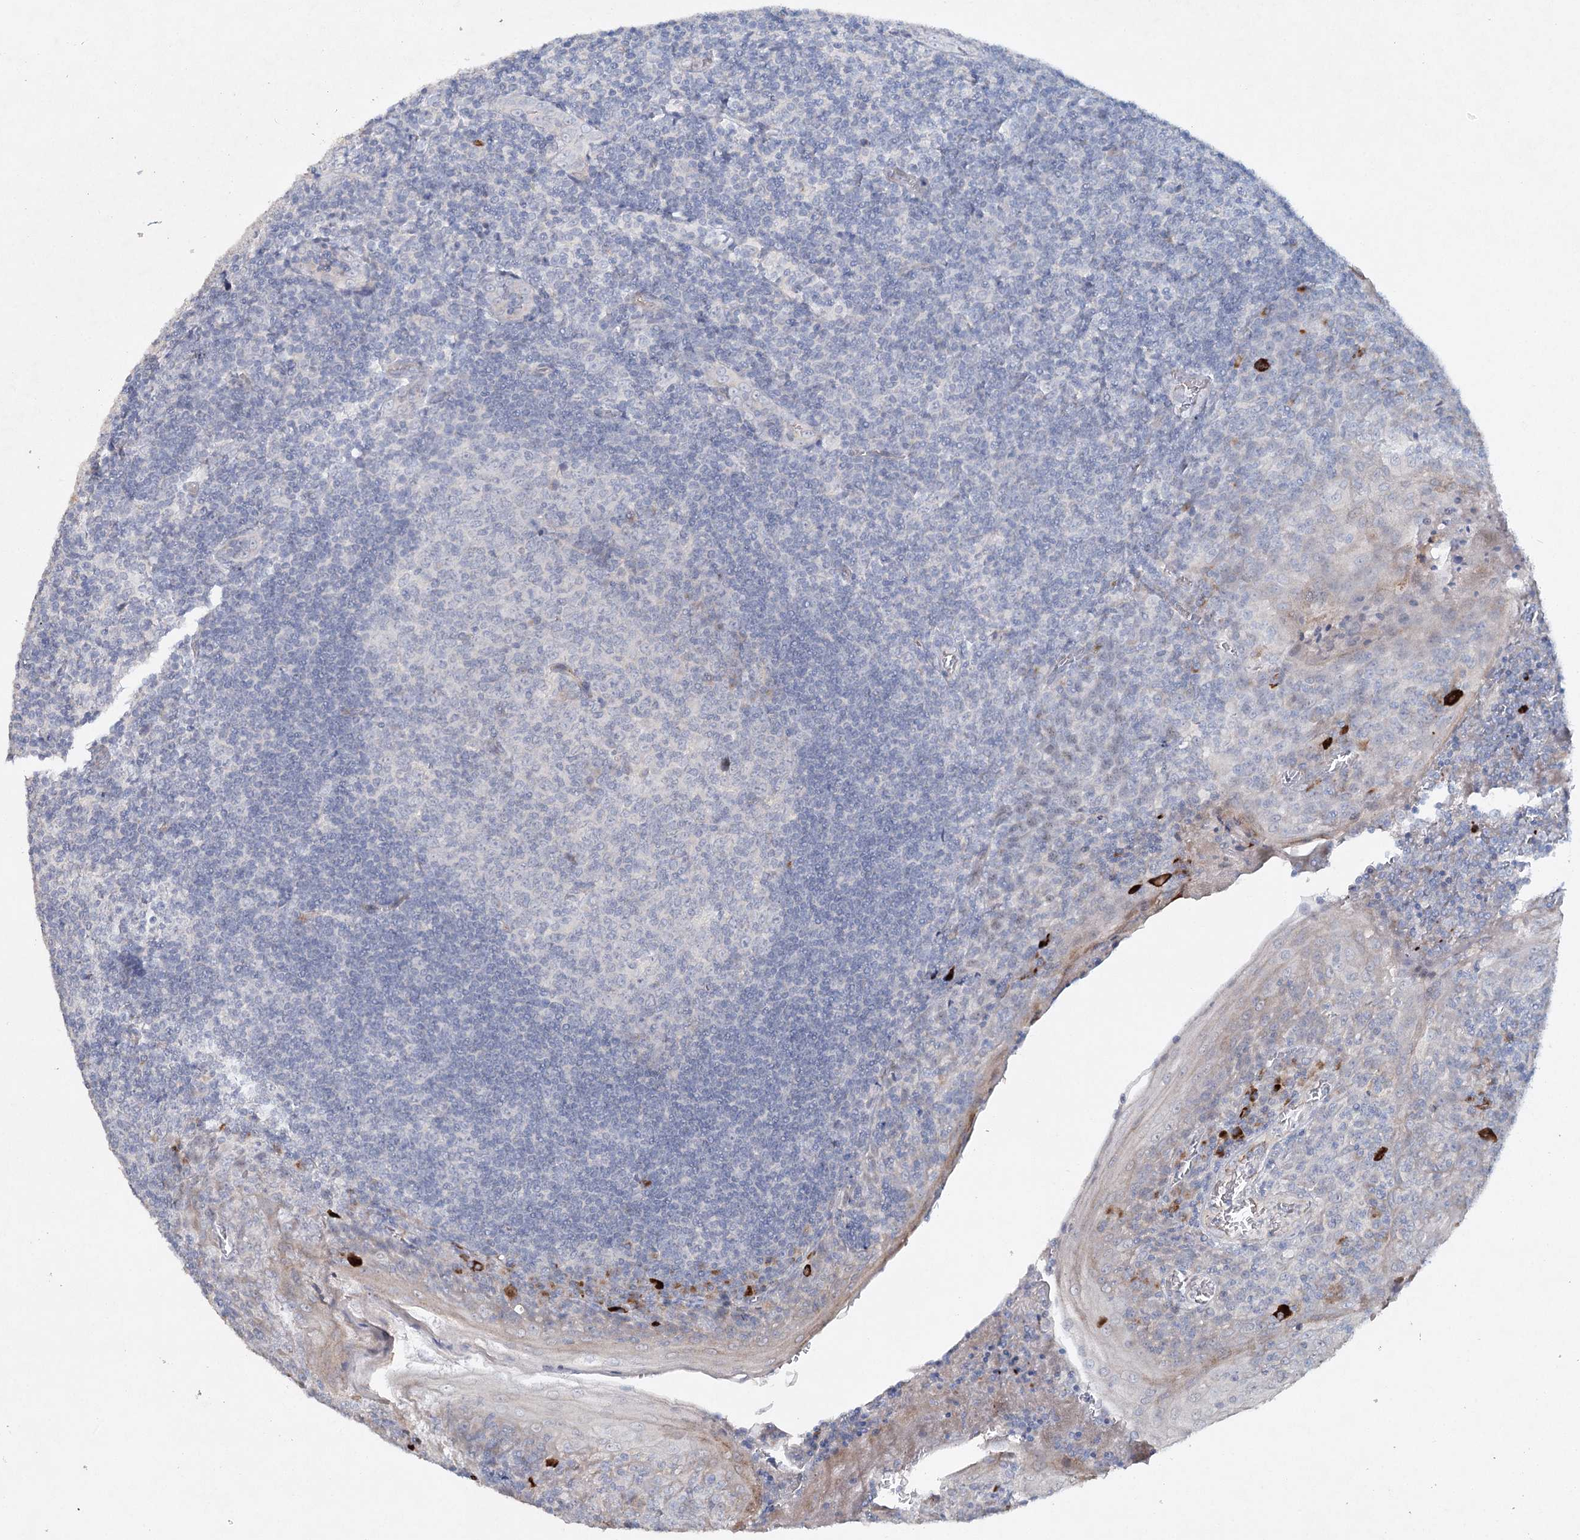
{"staining": {"intensity": "negative", "quantity": "none", "location": "none"}, "tissue": "tonsil", "cell_type": "Germinal center cells", "image_type": "normal", "snomed": [{"axis": "morphology", "description": "Normal tissue, NOS"}, {"axis": "topography", "description": "Tonsil"}], "caption": "IHC histopathology image of normal tonsil: human tonsil stained with DAB displays no significant protein staining in germinal center cells.", "gene": "RFX6", "patient": {"sex": "male", "age": 27}}